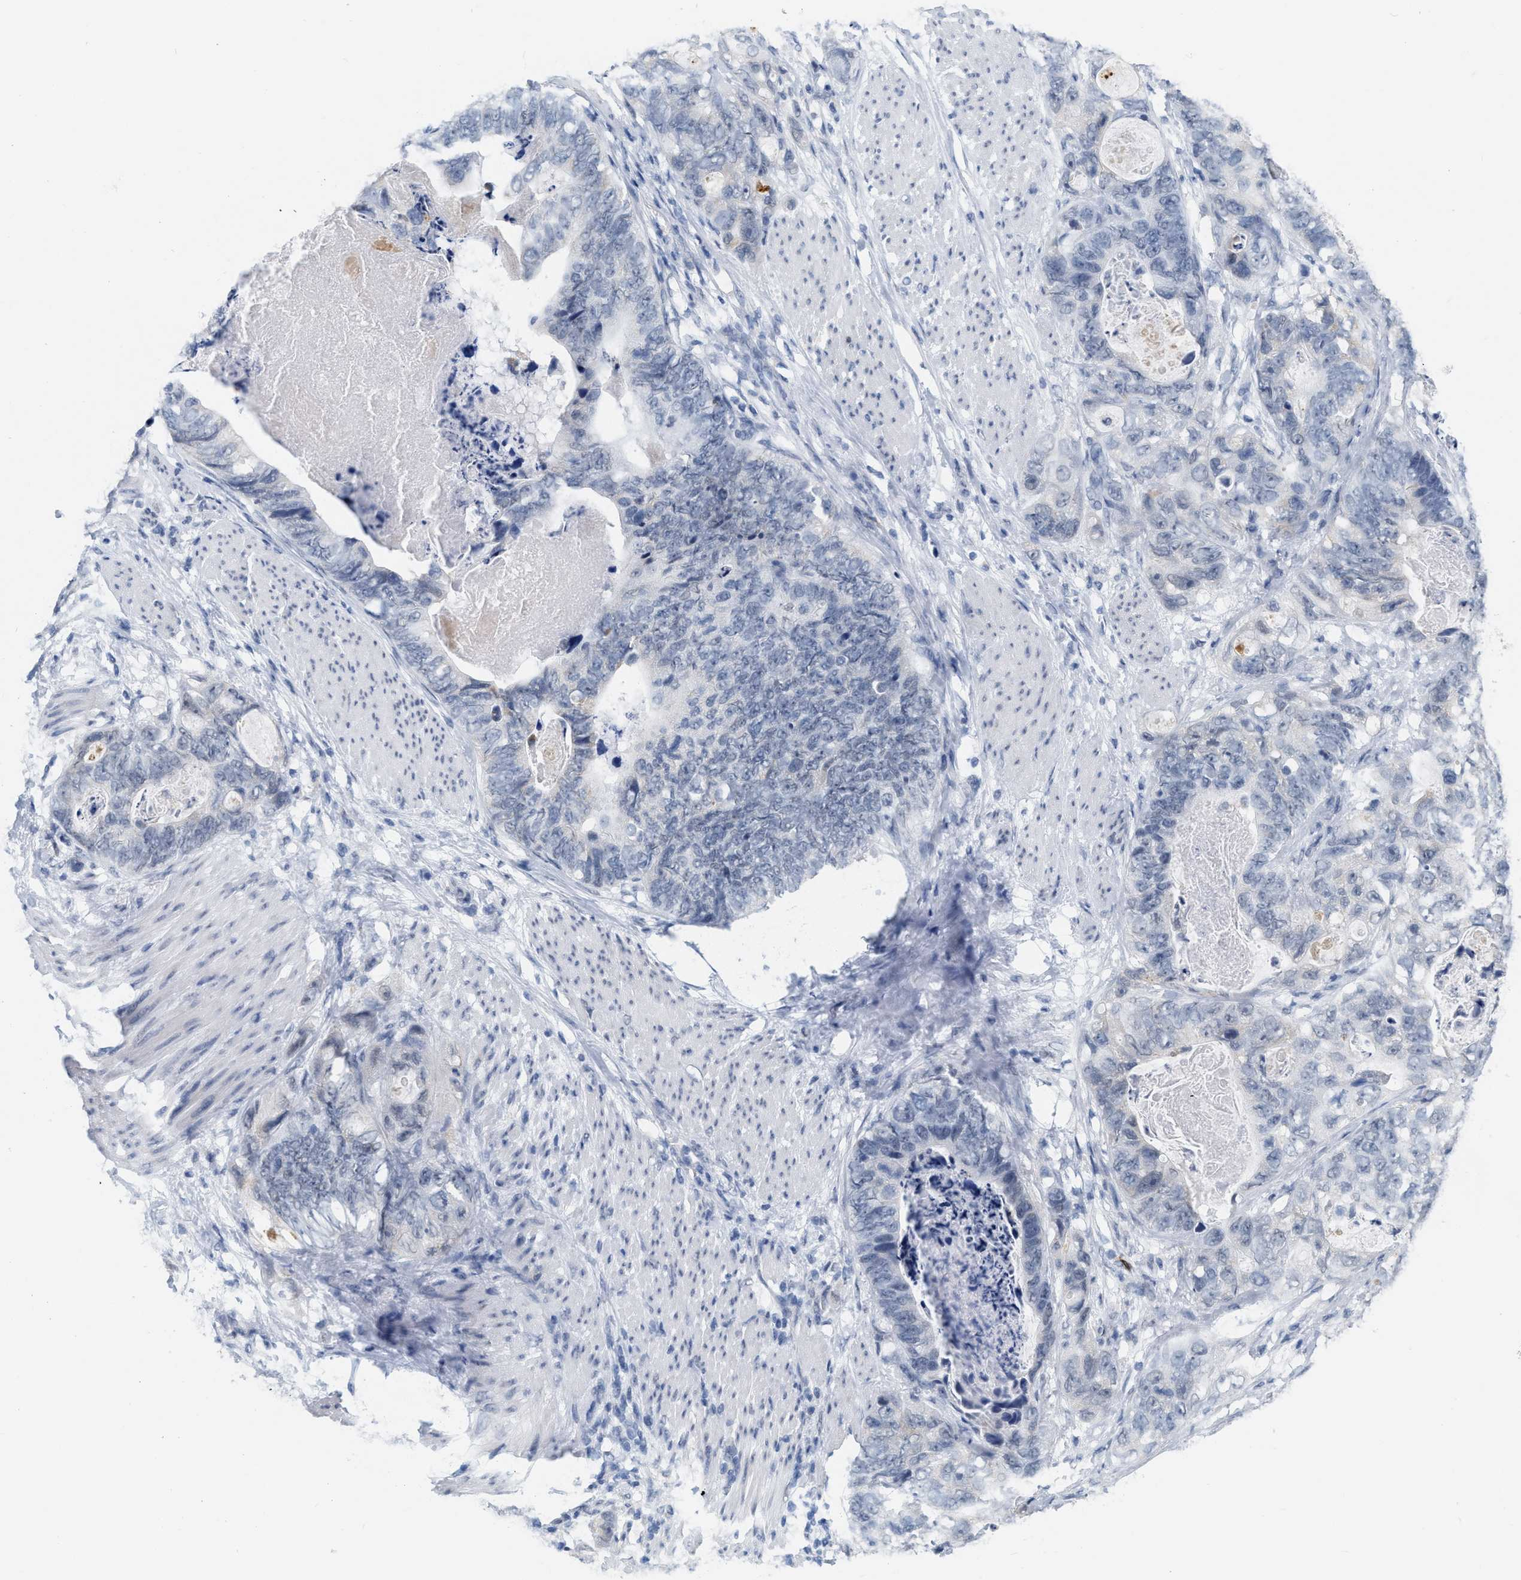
{"staining": {"intensity": "negative", "quantity": "none", "location": "none"}, "tissue": "stomach cancer", "cell_type": "Tumor cells", "image_type": "cancer", "snomed": [{"axis": "morphology", "description": "Adenocarcinoma, NOS"}, {"axis": "topography", "description": "Stomach"}], "caption": "Photomicrograph shows no significant protein expression in tumor cells of stomach cancer.", "gene": "XIRP1", "patient": {"sex": "female", "age": 89}}